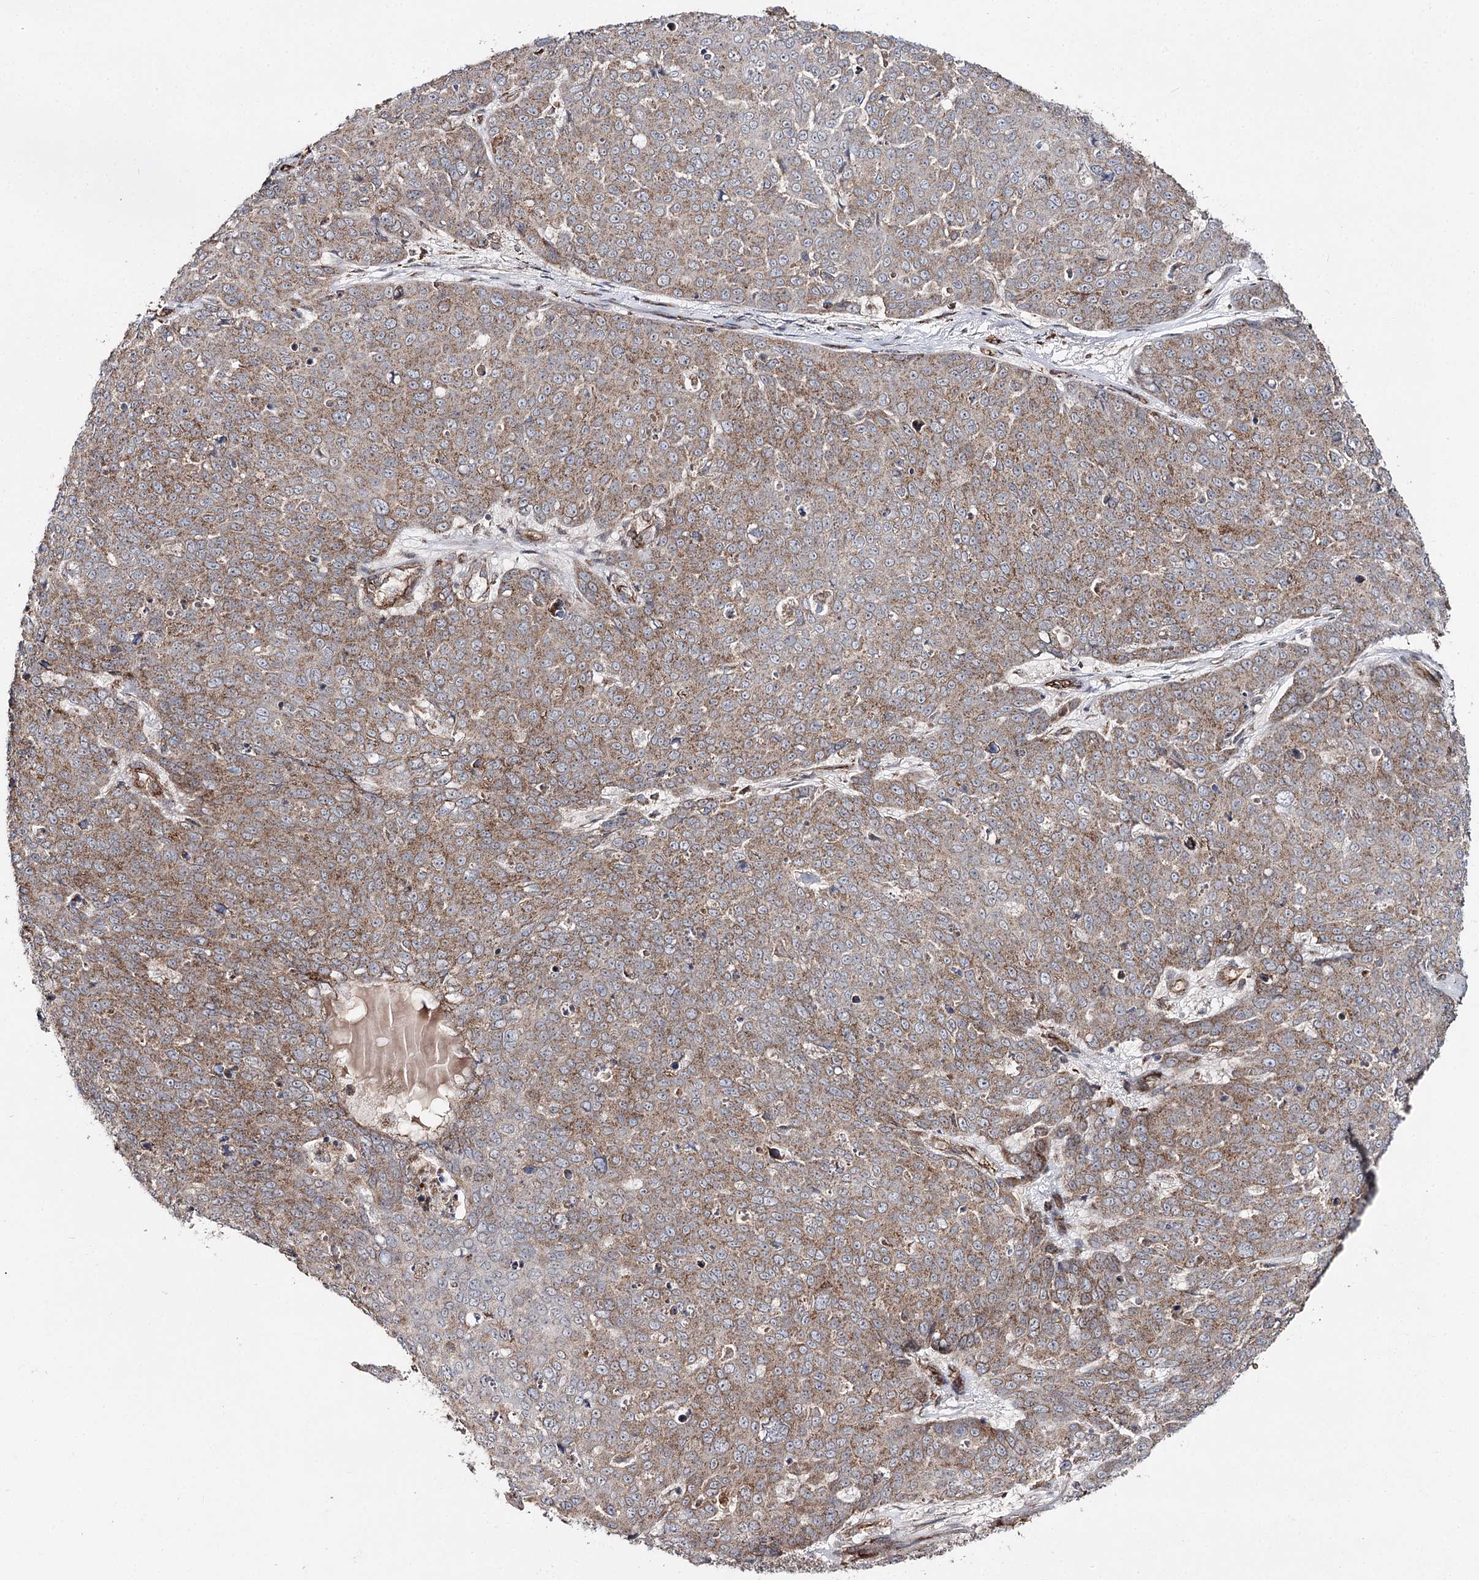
{"staining": {"intensity": "moderate", "quantity": ">75%", "location": "cytoplasmic/membranous"}, "tissue": "skin cancer", "cell_type": "Tumor cells", "image_type": "cancer", "snomed": [{"axis": "morphology", "description": "Squamous cell carcinoma, NOS"}, {"axis": "topography", "description": "Skin"}], "caption": "This is an image of IHC staining of skin squamous cell carcinoma, which shows moderate expression in the cytoplasmic/membranous of tumor cells.", "gene": "CBR4", "patient": {"sex": "male", "age": 71}}